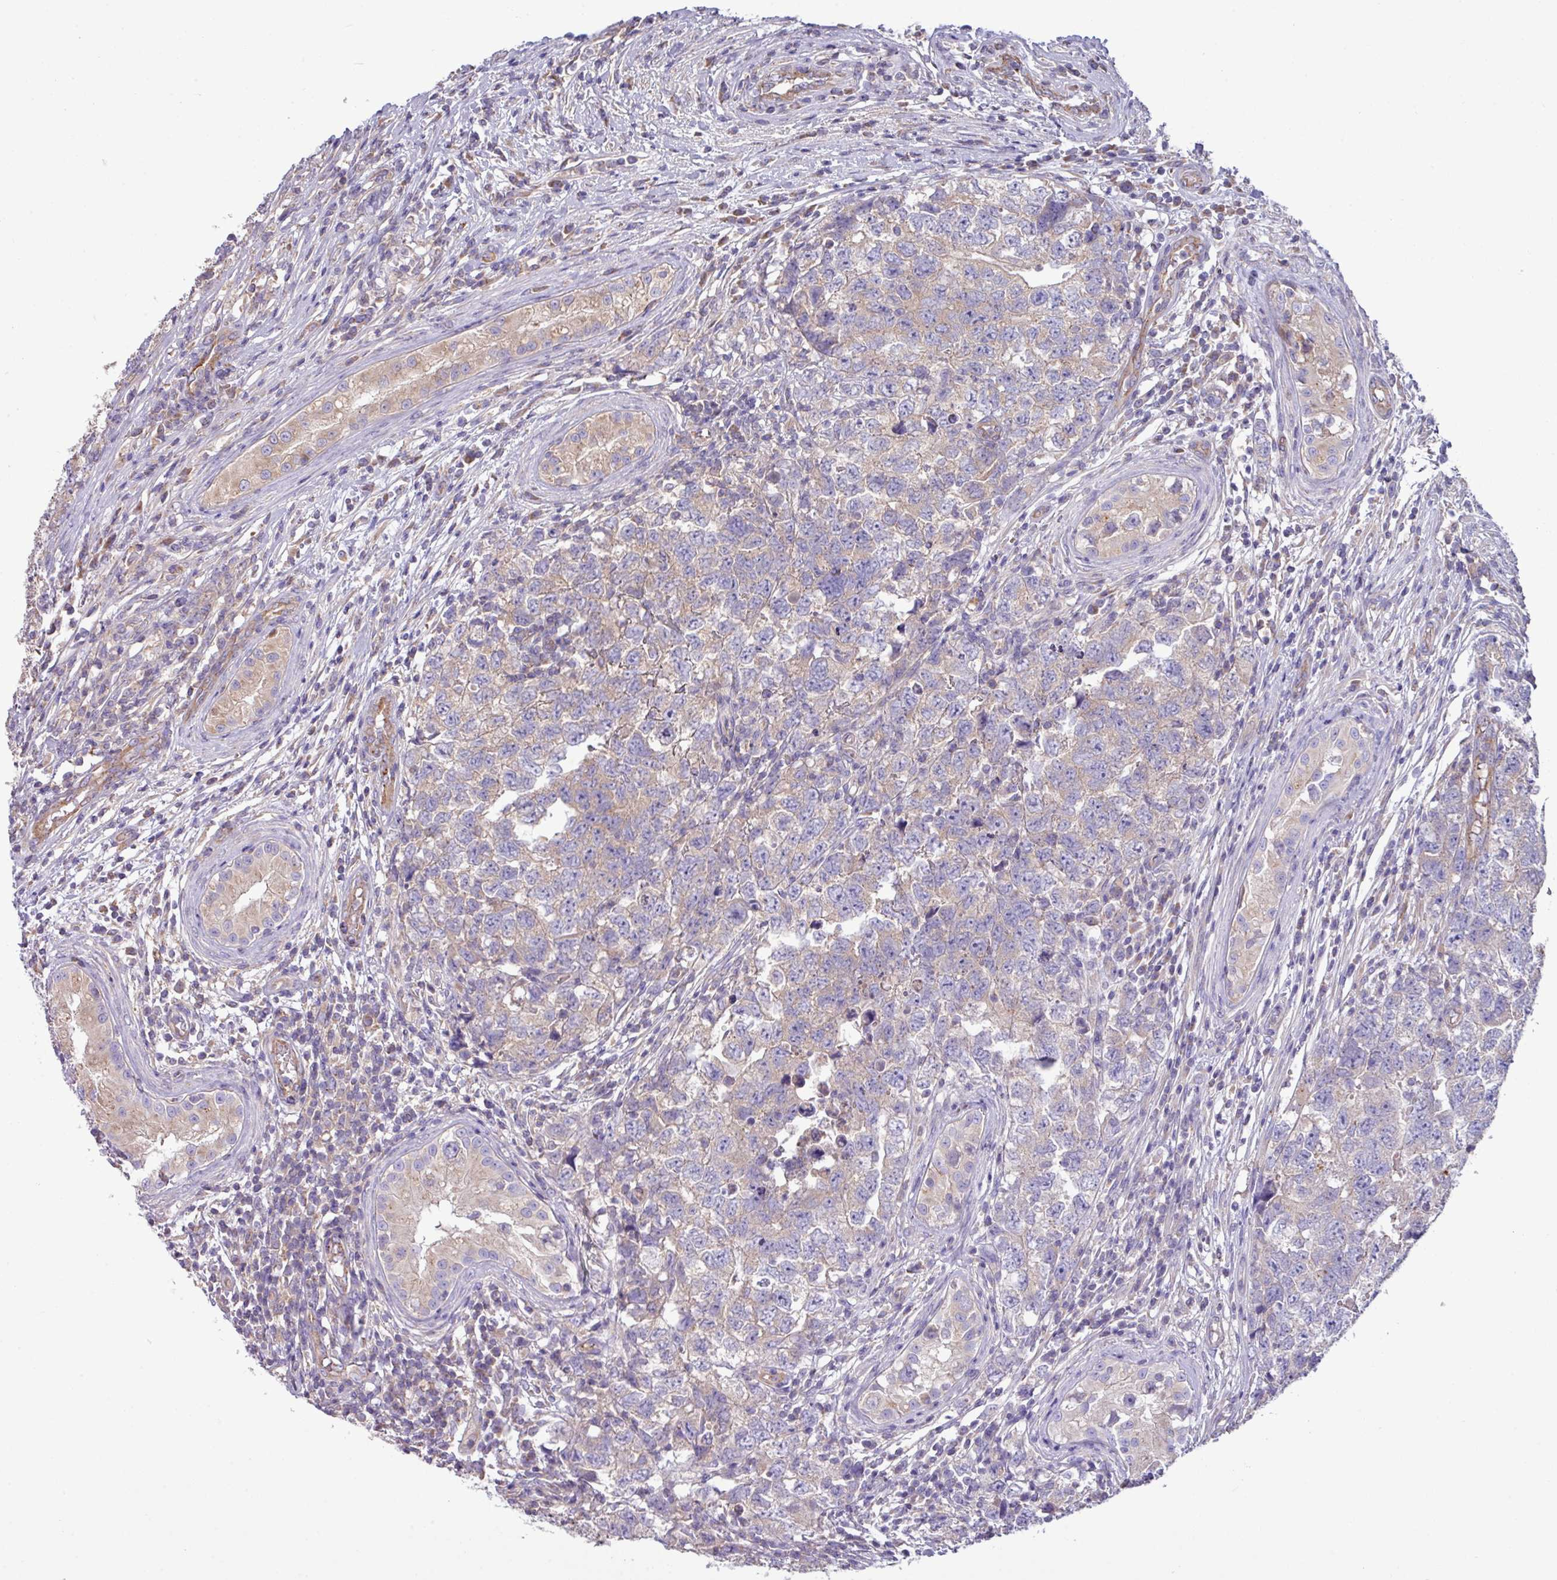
{"staining": {"intensity": "weak", "quantity": "25%-75%", "location": "cytoplasmic/membranous"}, "tissue": "testis cancer", "cell_type": "Tumor cells", "image_type": "cancer", "snomed": [{"axis": "morphology", "description": "Carcinoma, Embryonal, NOS"}, {"axis": "topography", "description": "Testis"}], "caption": "Protein positivity by IHC exhibits weak cytoplasmic/membranous expression in approximately 25%-75% of tumor cells in testis embryonal carcinoma. Using DAB (3,3'-diaminobenzidine) (brown) and hematoxylin (blue) stains, captured at high magnification using brightfield microscopy.", "gene": "PPM1J", "patient": {"sex": "male", "age": 22}}